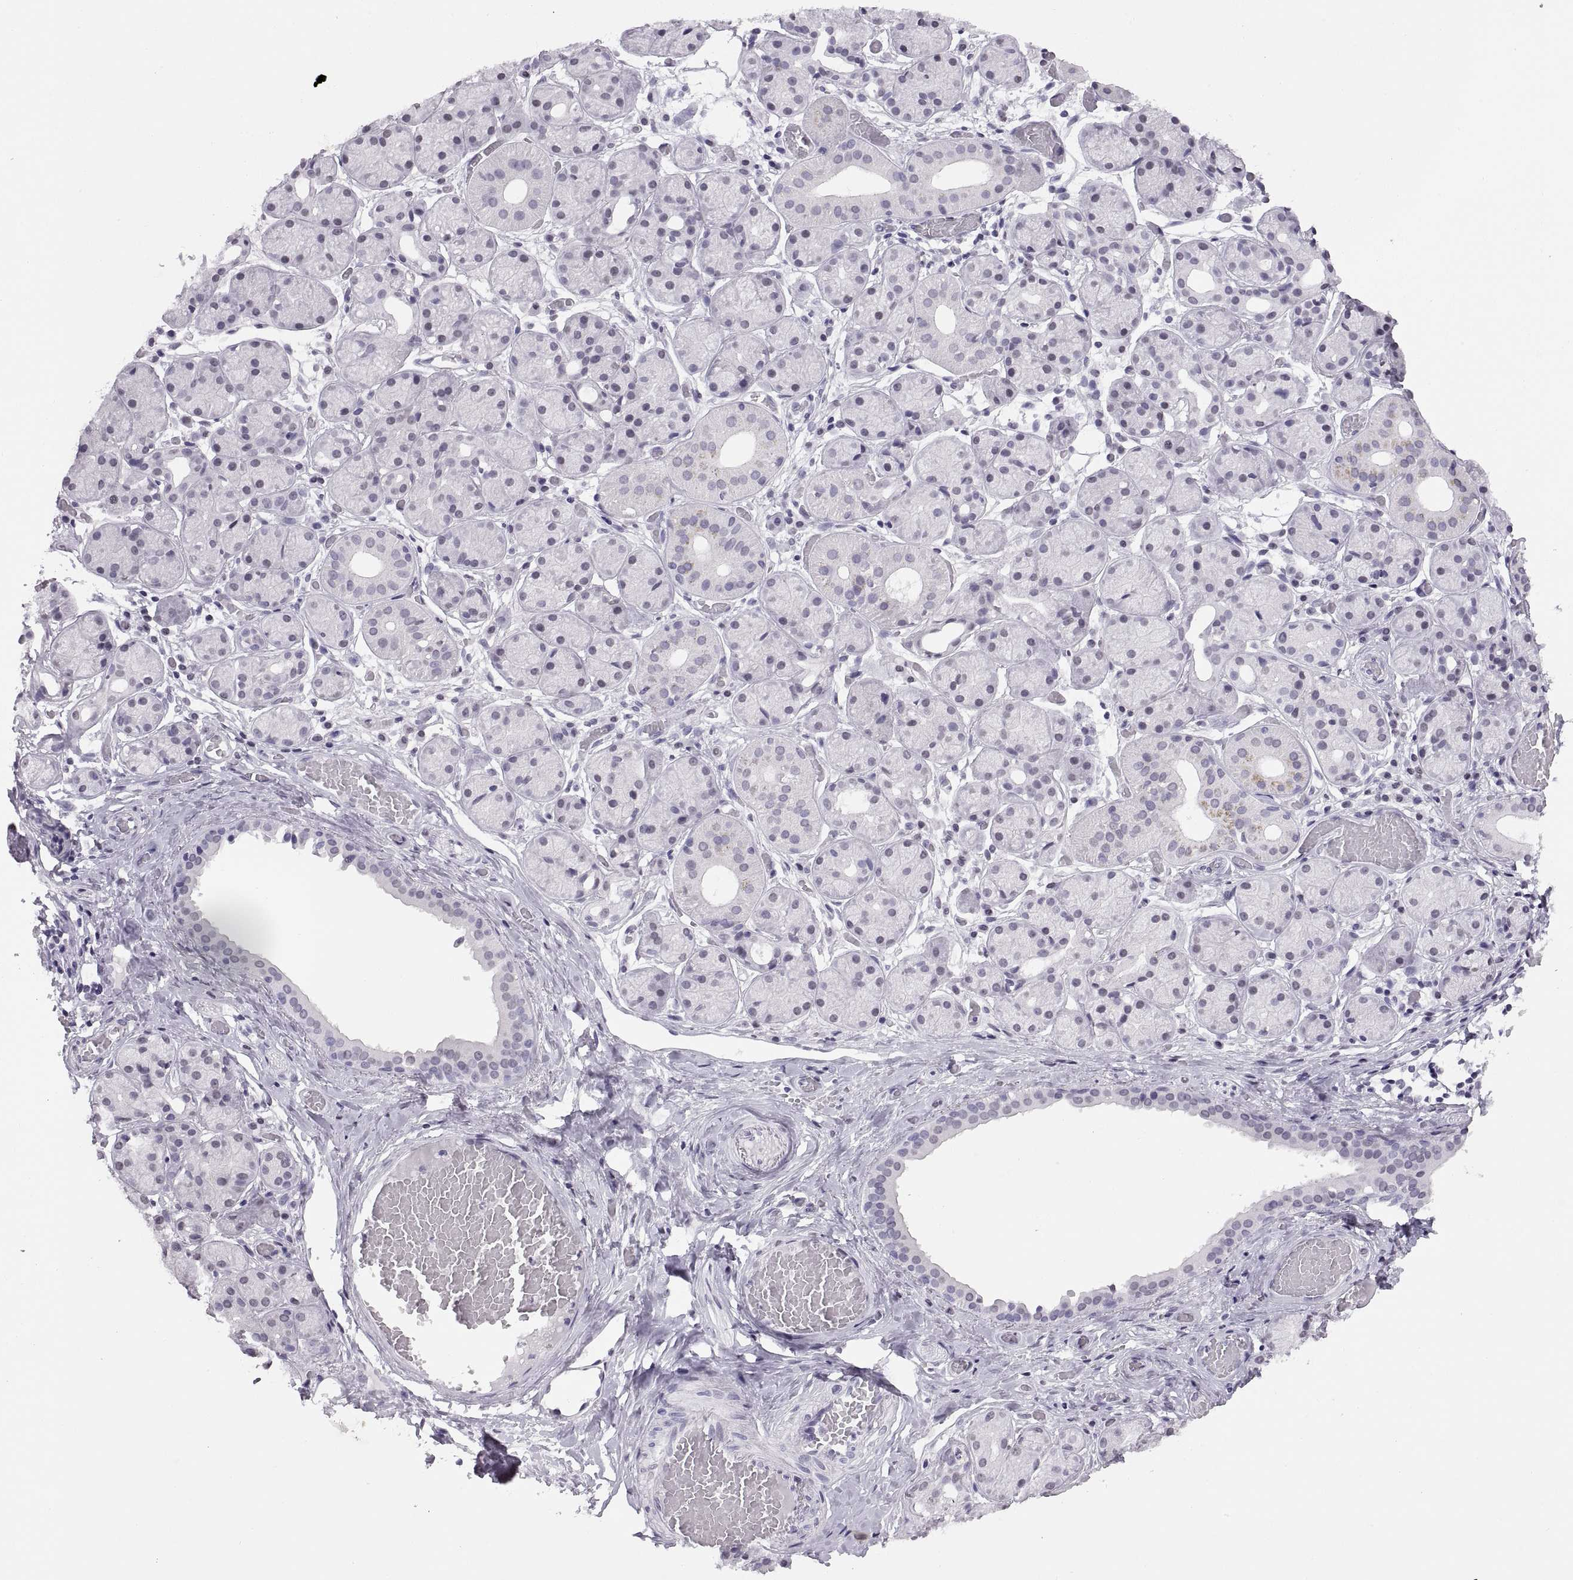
{"staining": {"intensity": "negative", "quantity": "none", "location": "none"}, "tissue": "salivary gland", "cell_type": "Glandular cells", "image_type": "normal", "snomed": [{"axis": "morphology", "description": "Normal tissue, NOS"}, {"axis": "topography", "description": "Salivary gland"}, {"axis": "topography", "description": "Peripheral nerve tissue"}], "caption": "High power microscopy photomicrograph of an IHC histopathology image of benign salivary gland, revealing no significant positivity in glandular cells.", "gene": "CARTPT", "patient": {"sex": "male", "age": 71}}